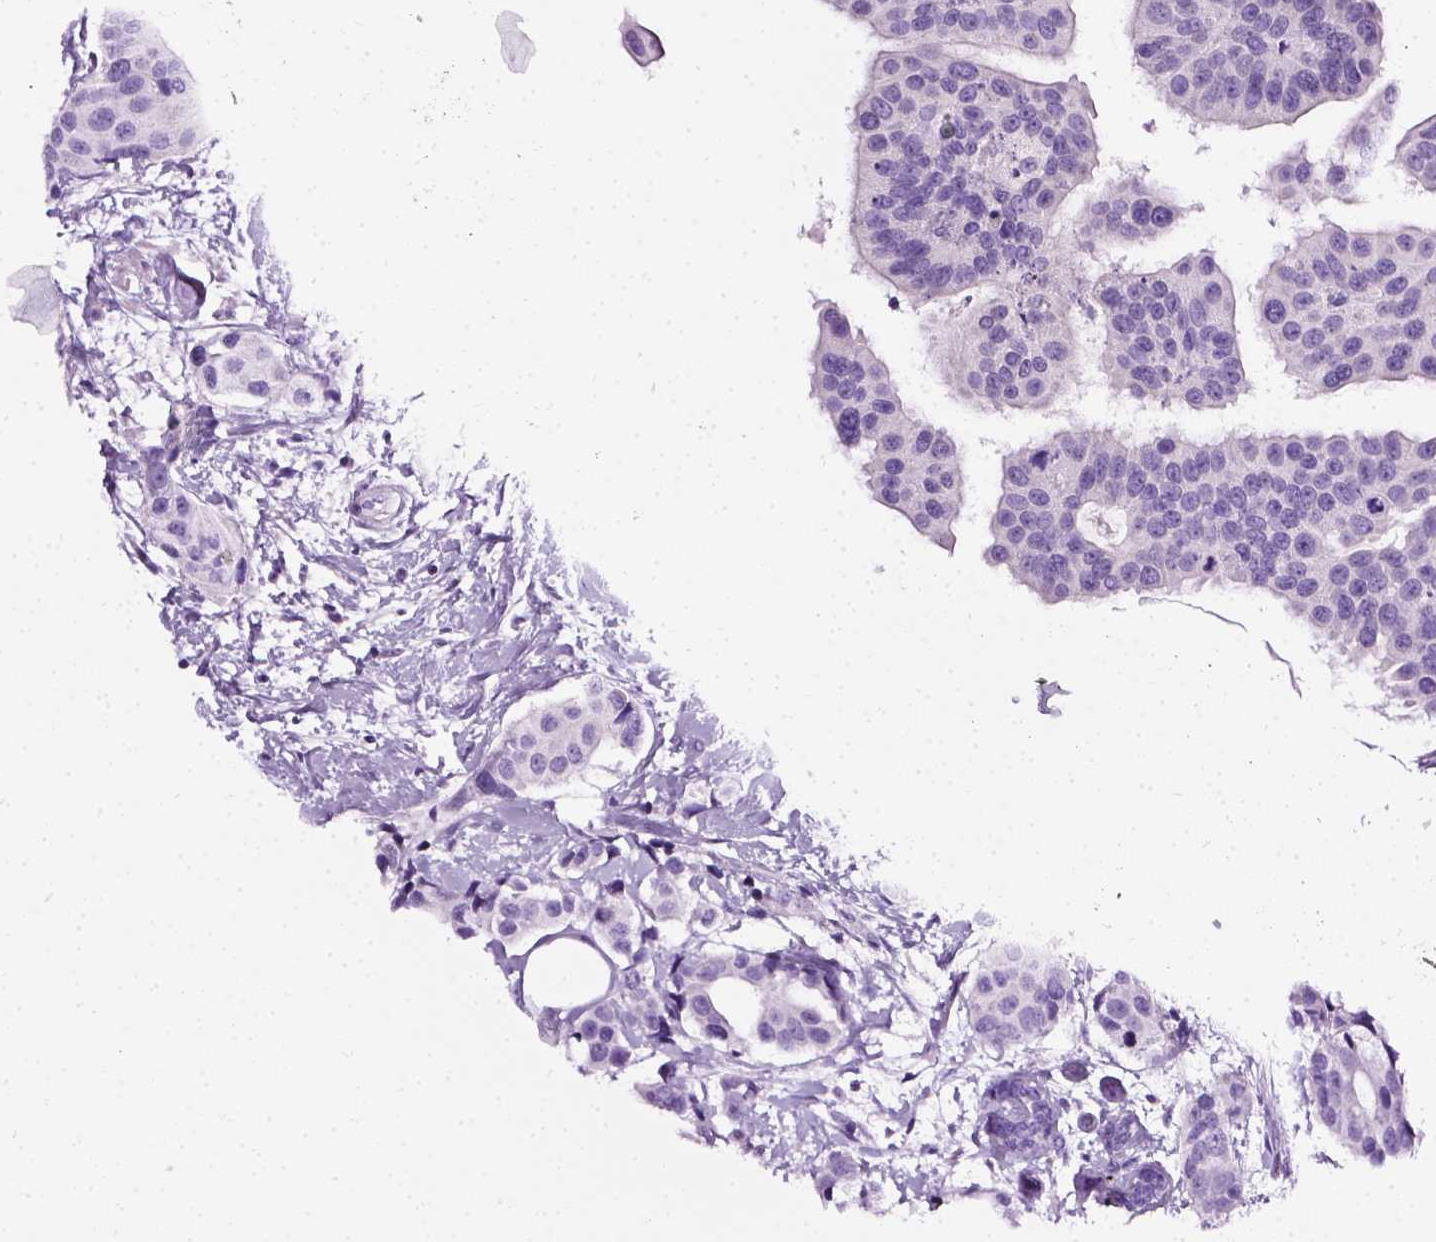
{"staining": {"intensity": "negative", "quantity": "none", "location": "none"}, "tissue": "breast cancer", "cell_type": "Tumor cells", "image_type": "cancer", "snomed": [{"axis": "morphology", "description": "Normal tissue, NOS"}, {"axis": "morphology", "description": "Duct carcinoma"}, {"axis": "topography", "description": "Breast"}], "caption": "Image shows no protein expression in tumor cells of infiltrating ductal carcinoma (breast) tissue.", "gene": "LELP1", "patient": {"sex": "female", "age": 39}}